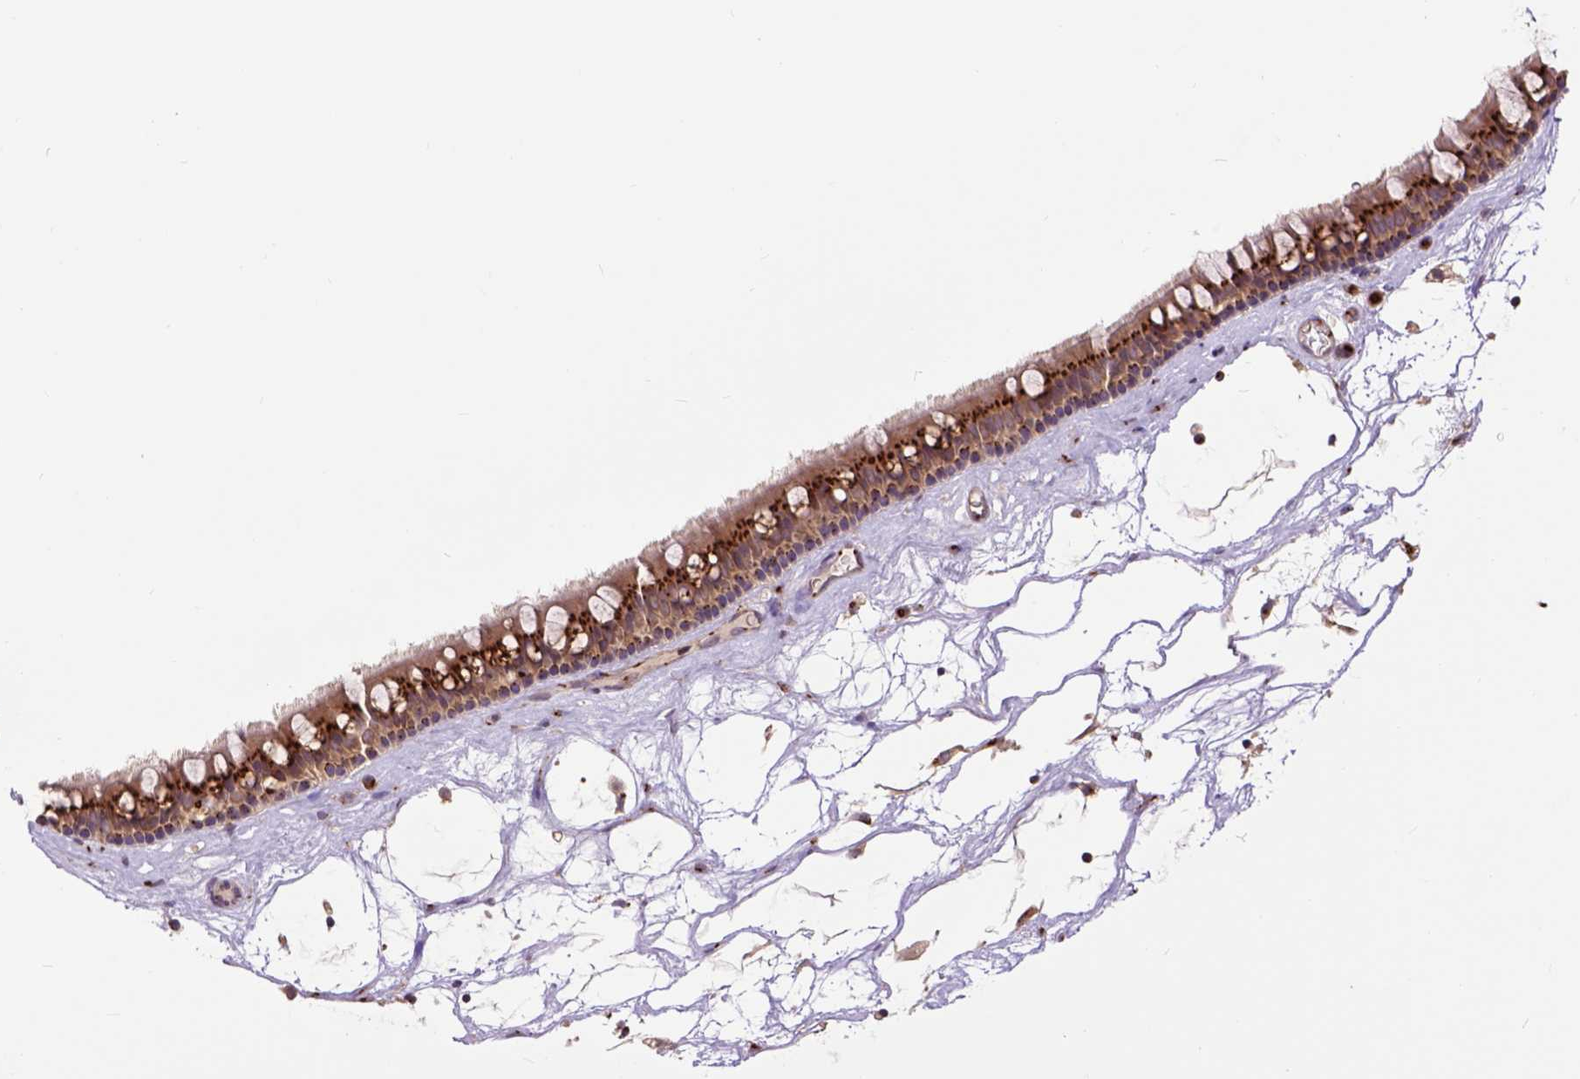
{"staining": {"intensity": "strong", "quantity": ">75%", "location": "cytoplasmic/membranous"}, "tissue": "nasopharynx", "cell_type": "Respiratory epithelial cells", "image_type": "normal", "snomed": [{"axis": "morphology", "description": "Normal tissue, NOS"}, {"axis": "topography", "description": "Nasopharynx"}], "caption": "High-magnification brightfield microscopy of normal nasopharynx stained with DAB (3,3'-diaminobenzidine) (brown) and counterstained with hematoxylin (blue). respiratory epithelial cells exhibit strong cytoplasmic/membranous staining is identified in about>75% of cells.", "gene": "ARL1", "patient": {"sex": "male", "age": 68}}